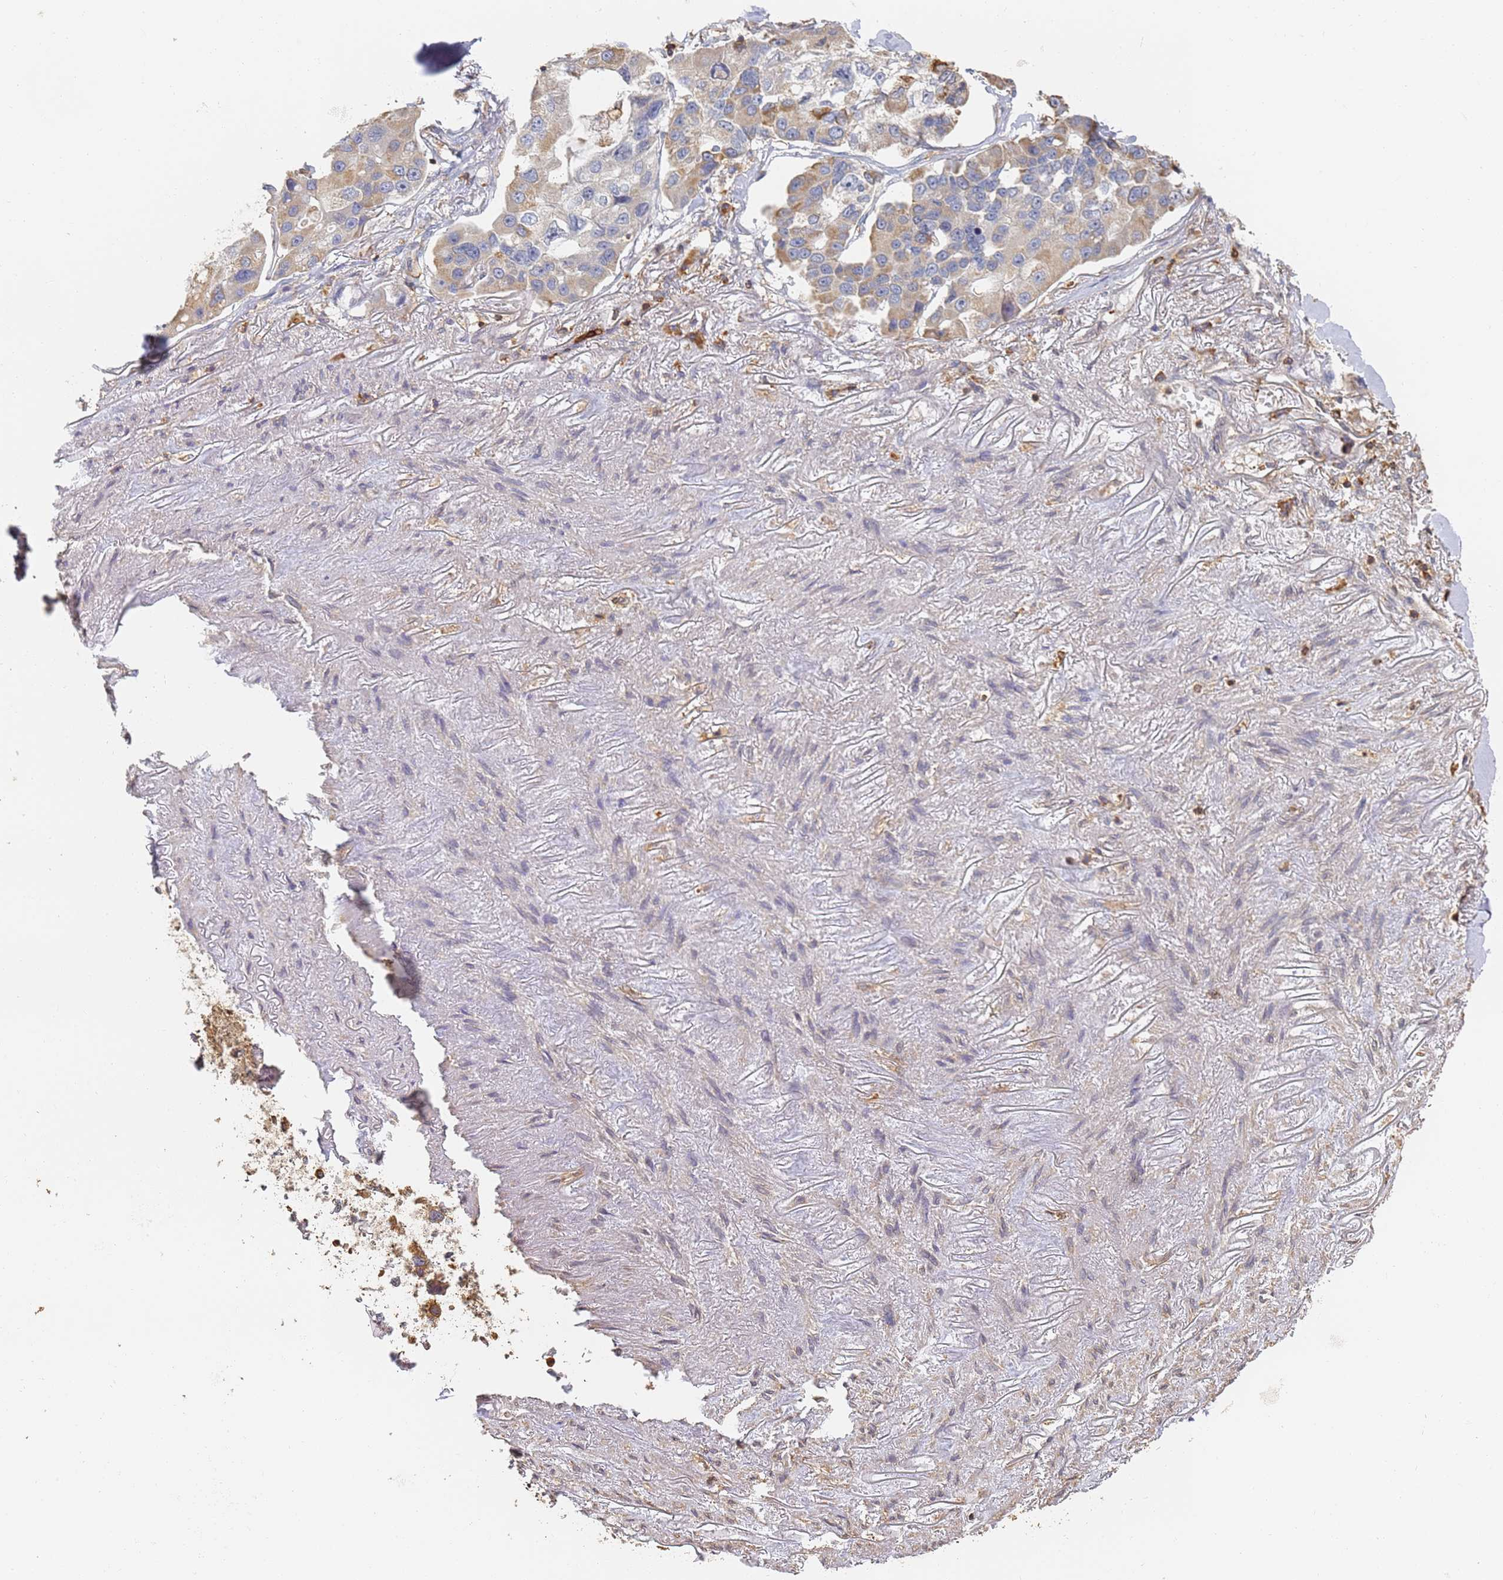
{"staining": {"intensity": "moderate", "quantity": "25%-75%", "location": "cytoplasmic/membranous"}, "tissue": "lung cancer", "cell_type": "Tumor cells", "image_type": "cancer", "snomed": [{"axis": "morphology", "description": "Adenocarcinoma, NOS"}, {"axis": "topography", "description": "Lung"}], "caption": "DAB immunohistochemical staining of human lung cancer demonstrates moderate cytoplasmic/membranous protein staining in about 25%-75% of tumor cells.", "gene": "BIN2", "patient": {"sex": "female", "age": 54}}